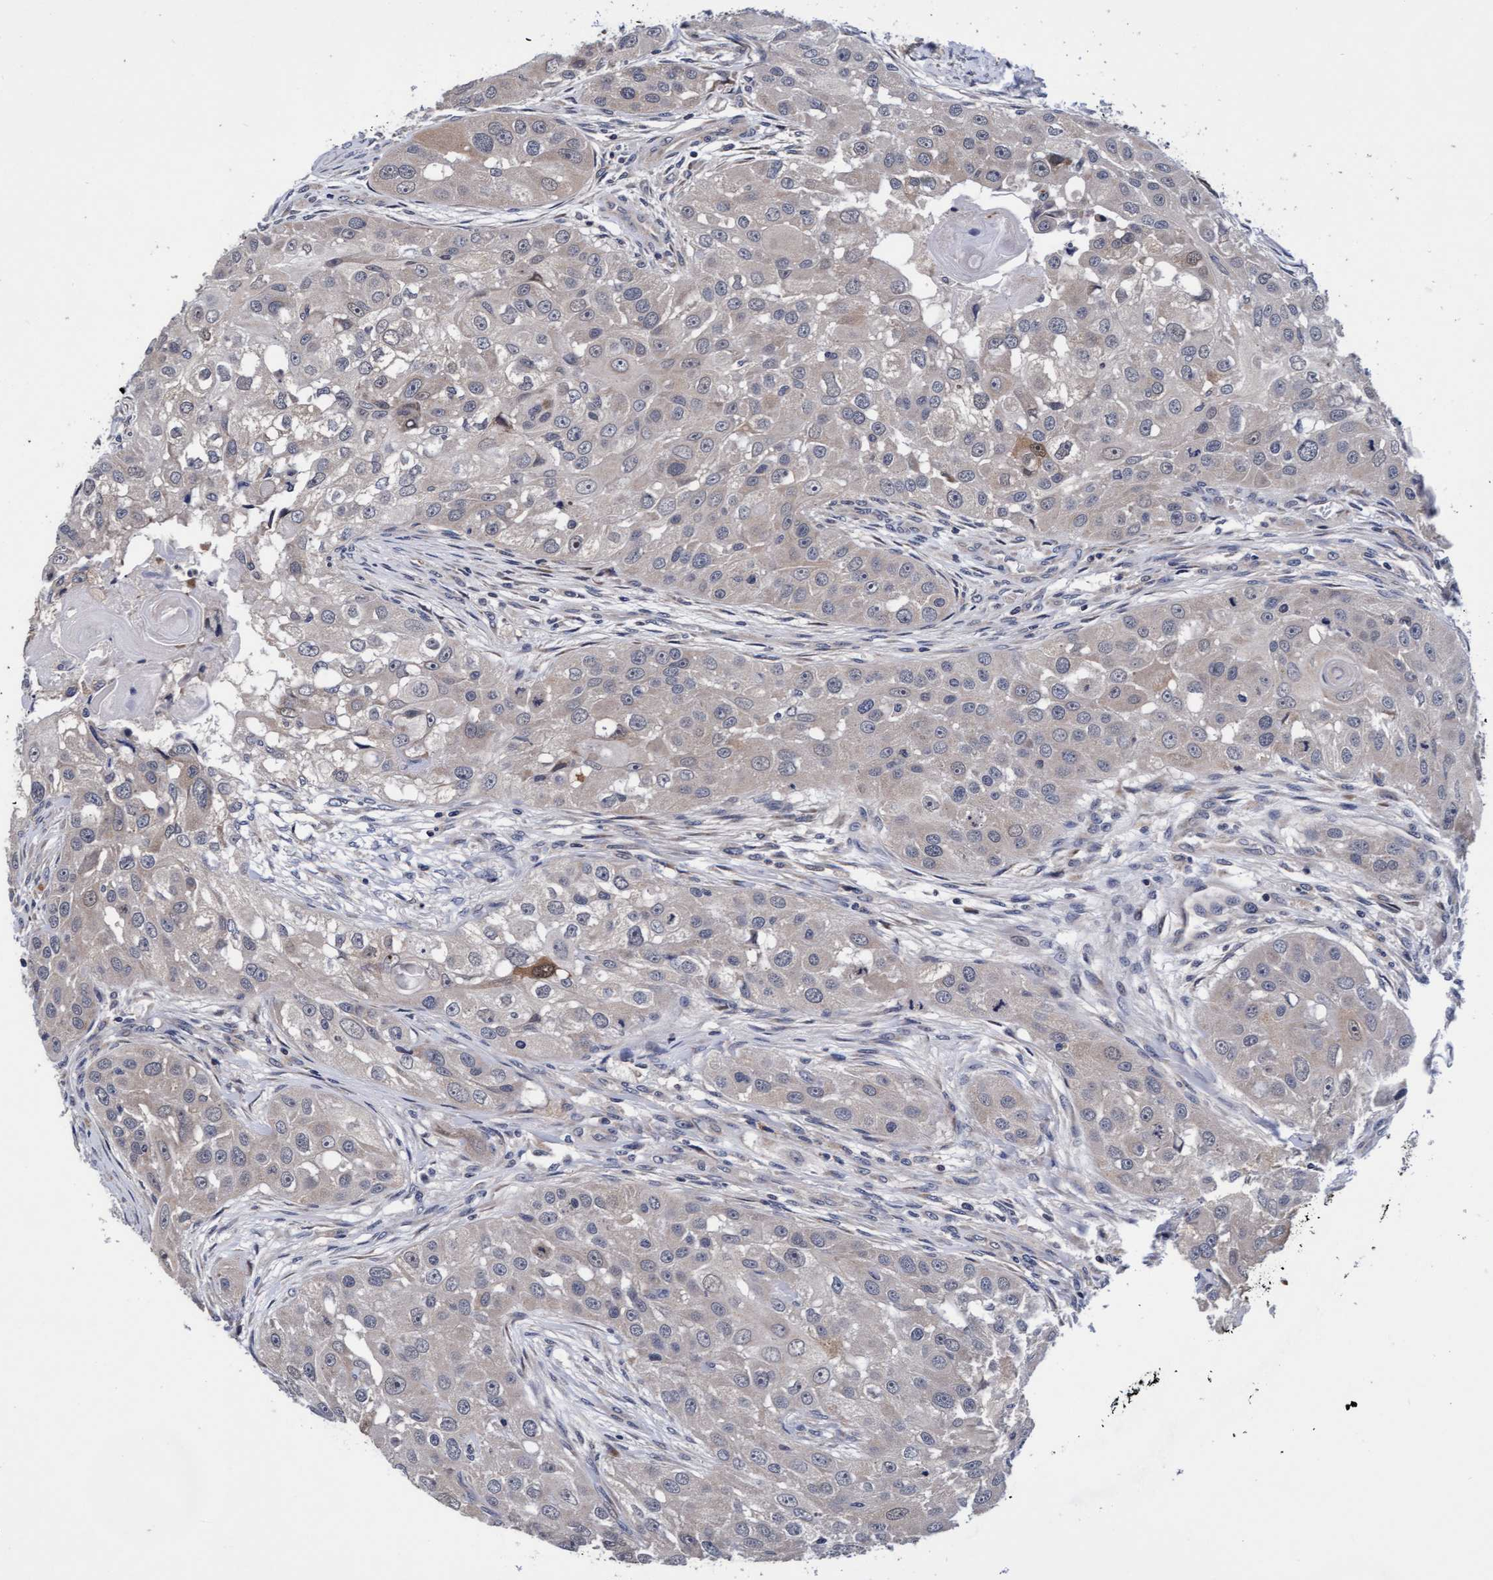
{"staining": {"intensity": "negative", "quantity": "none", "location": "none"}, "tissue": "head and neck cancer", "cell_type": "Tumor cells", "image_type": "cancer", "snomed": [{"axis": "morphology", "description": "Normal tissue, NOS"}, {"axis": "morphology", "description": "Squamous cell carcinoma, NOS"}, {"axis": "topography", "description": "Skeletal muscle"}, {"axis": "topography", "description": "Head-Neck"}], "caption": "The image reveals no staining of tumor cells in head and neck squamous cell carcinoma. (Brightfield microscopy of DAB (3,3'-diaminobenzidine) IHC at high magnification).", "gene": "EFCAB13", "patient": {"sex": "male", "age": 51}}